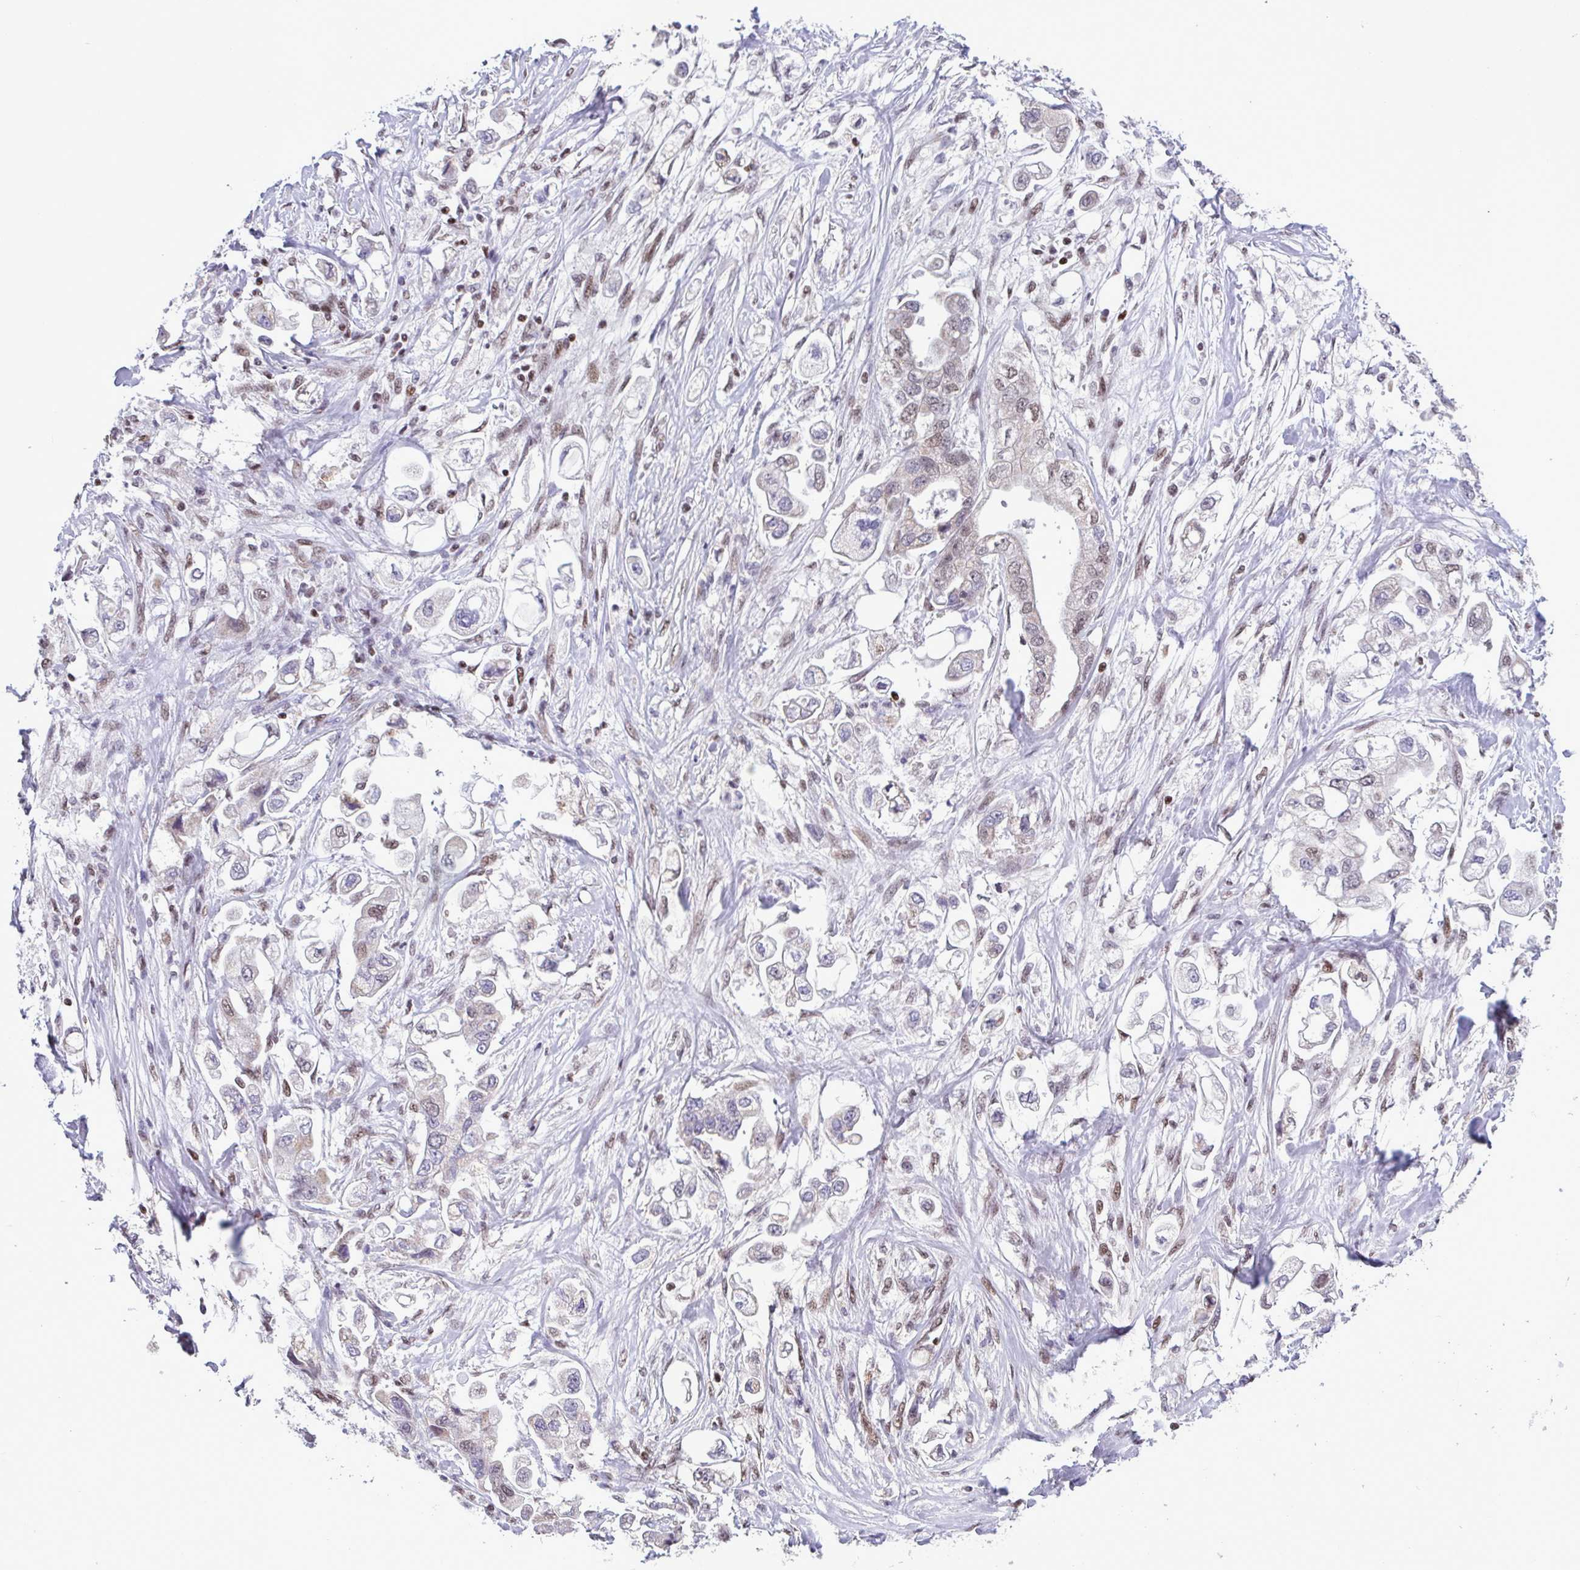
{"staining": {"intensity": "moderate", "quantity": "<25%", "location": "nuclear"}, "tissue": "stomach cancer", "cell_type": "Tumor cells", "image_type": "cancer", "snomed": [{"axis": "morphology", "description": "Adenocarcinoma, NOS"}, {"axis": "topography", "description": "Stomach"}], "caption": "Tumor cells show low levels of moderate nuclear staining in approximately <25% of cells in stomach cancer (adenocarcinoma). (Brightfield microscopy of DAB IHC at high magnification).", "gene": "TIMM21", "patient": {"sex": "male", "age": 62}}